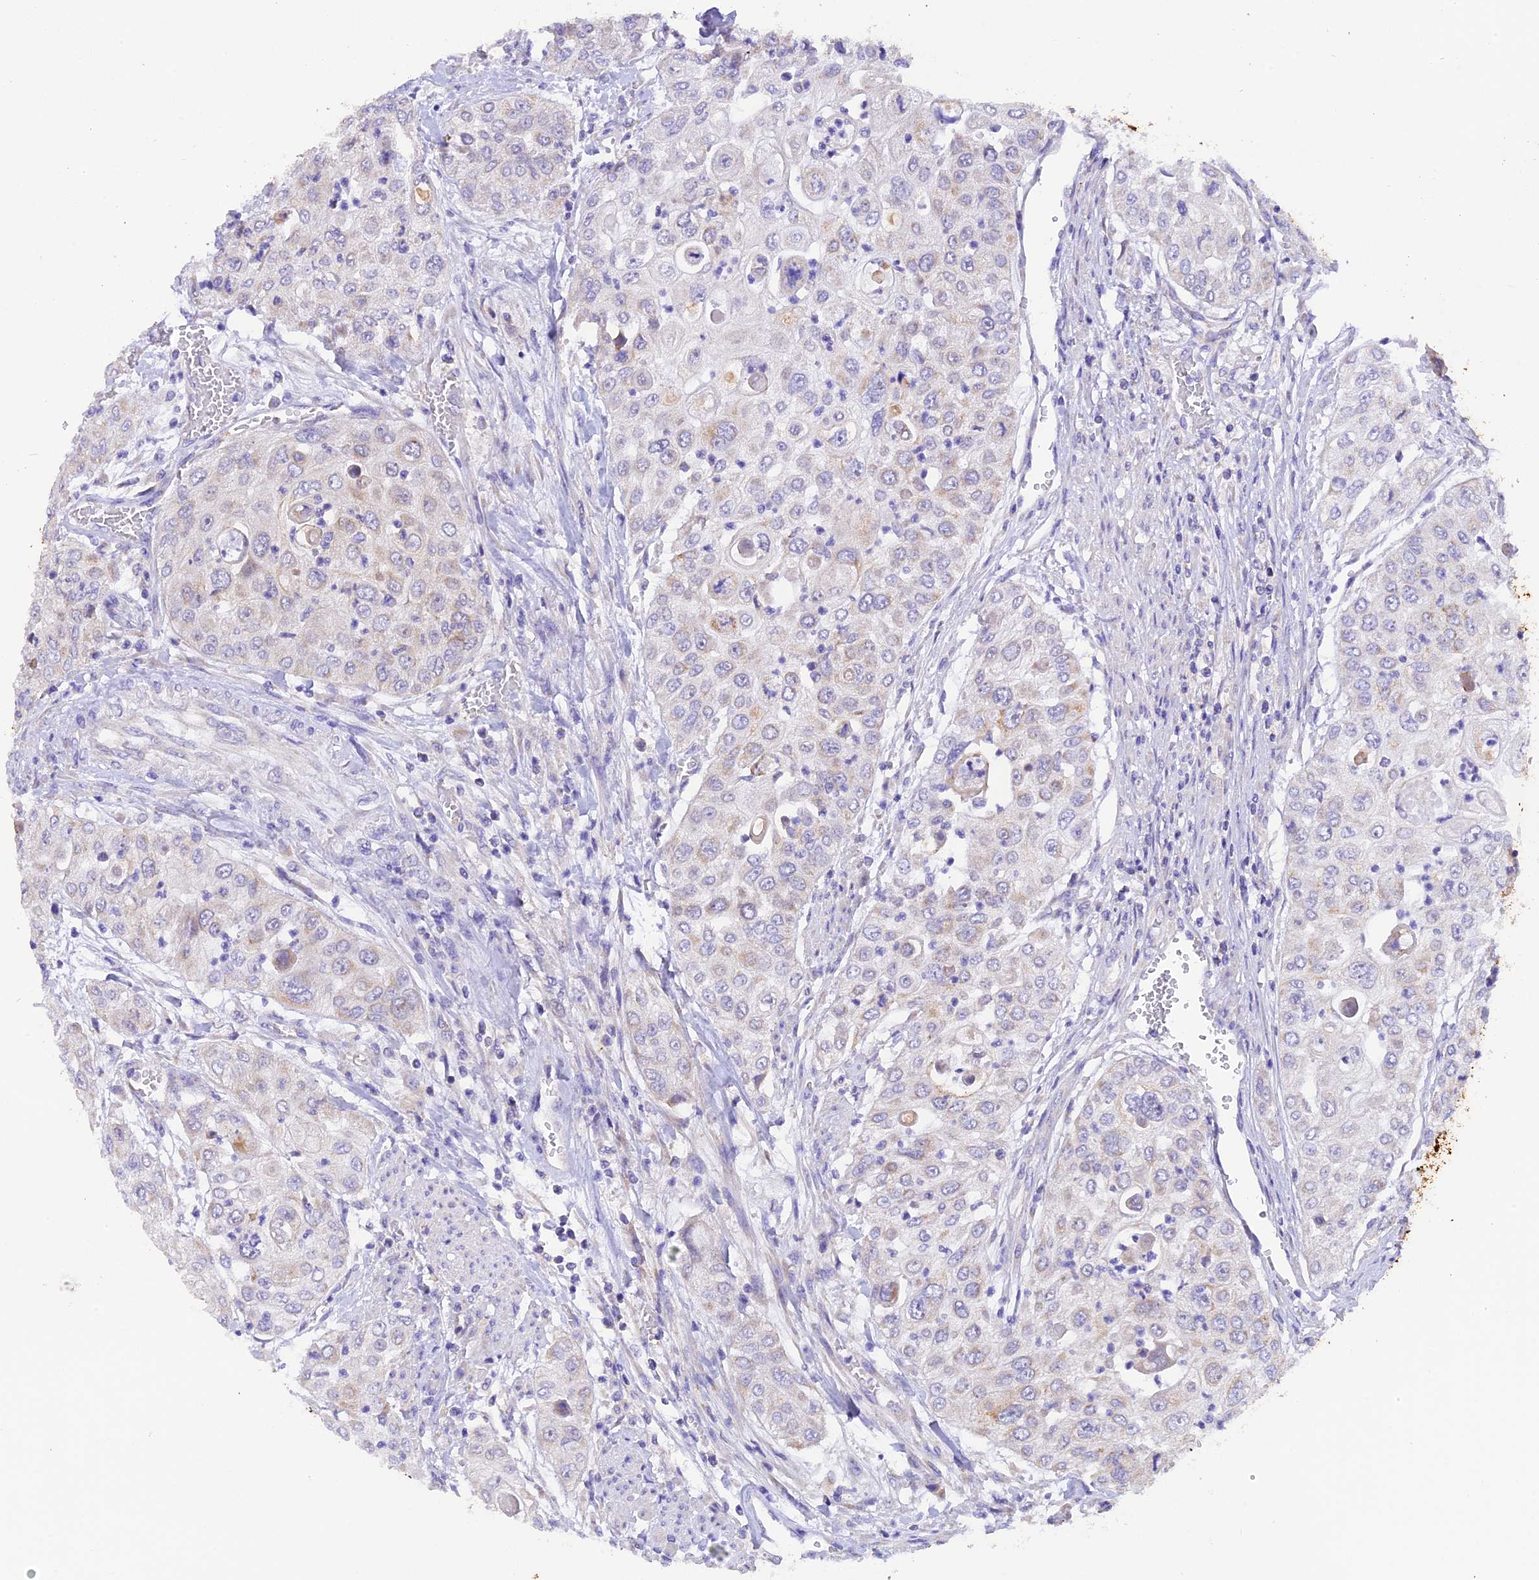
{"staining": {"intensity": "weak", "quantity": "<25%", "location": "cytoplasmic/membranous"}, "tissue": "urothelial cancer", "cell_type": "Tumor cells", "image_type": "cancer", "snomed": [{"axis": "morphology", "description": "Urothelial carcinoma, High grade"}, {"axis": "topography", "description": "Urinary bladder"}], "caption": "High magnification brightfield microscopy of urothelial carcinoma (high-grade) stained with DAB (brown) and counterstained with hematoxylin (blue): tumor cells show no significant expression. The staining is performed using DAB brown chromogen with nuclei counter-stained in using hematoxylin.", "gene": "PKIA", "patient": {"sex": "female", "age": 79}}